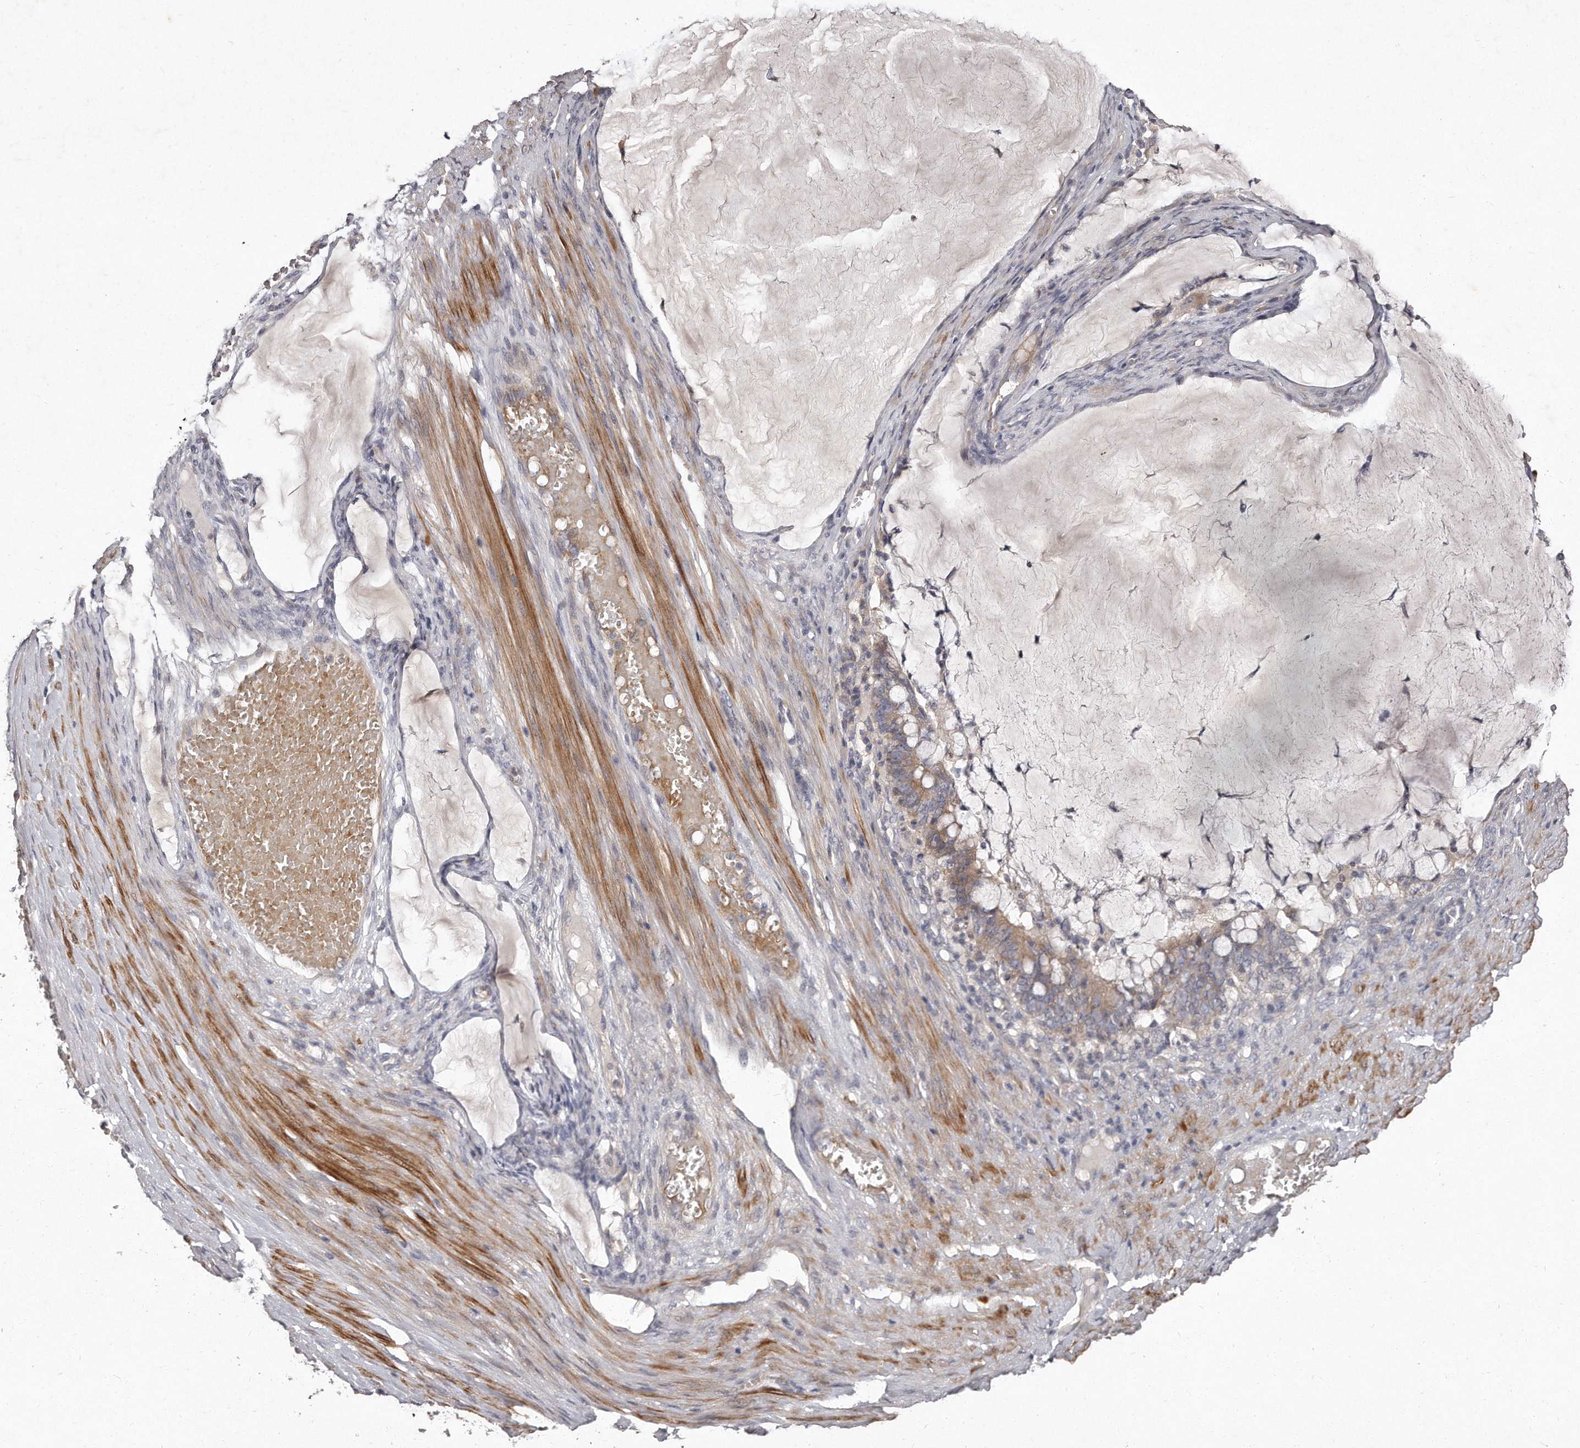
{"staining": {"intensity": "weak", "quantity": ">75%", "location": "cytoplasmic/membranous"}, "tissue": "ovarian cancer", "cell_type": "Tumor cells", "image_type": "cancer", "snomed": [{"axis": "morphology", "description": "Cystadenocarcinoma, mucinous, NOS"}, {"axis": "topography", "description": "Ovary"}], "caption": "Immunohistochemical staining of human ovarian mucinous cystadenocarcinoma displays low levels of weak cytoplasmic/membranous protein staining in about >75% of tumor cells. (DAB IHC, brown staining for protein, blue staining for nuclei).", "gene": "TECR", "patient": {"sex": "female", "age": 61}}